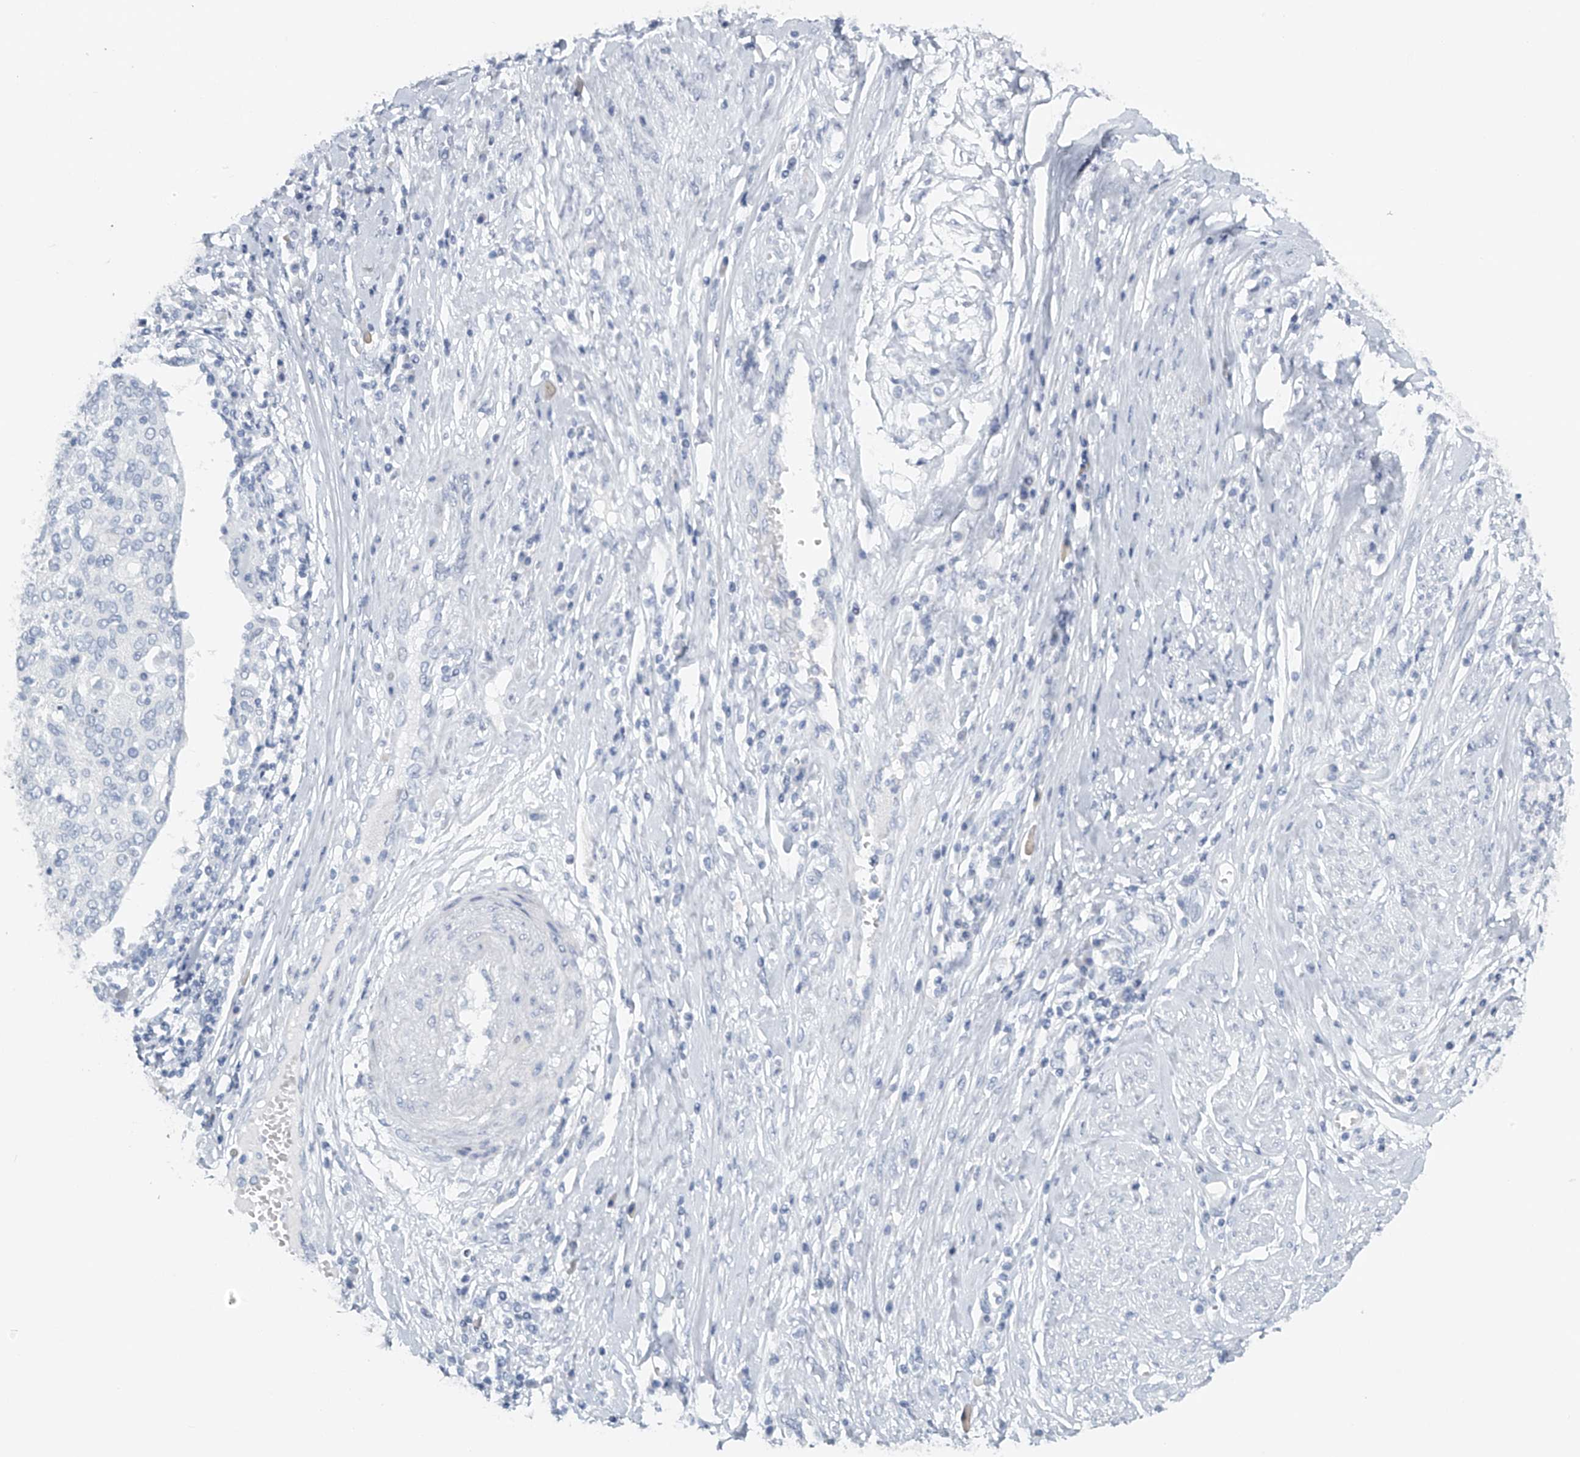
{"staining": {"intensity": "negative", "quantity": "none", "location": "none"}, "tissue": "cervical cancer", "cell_type": "Tumor cells", "image_type": "cancer", "snomed": [{"axis": "morphology", "description": "Squamous cell carcinoma, NOS"}, {"axis": "topography", "description": "Cervix"}], "caption": "A high-resolution image shows immunohistochemistry staining of cervical squamous cell carcinoma, which displays no significant staining in tumor cells.", "gene": "FAT2", "patient": {"sex": "female", "age": 40}}